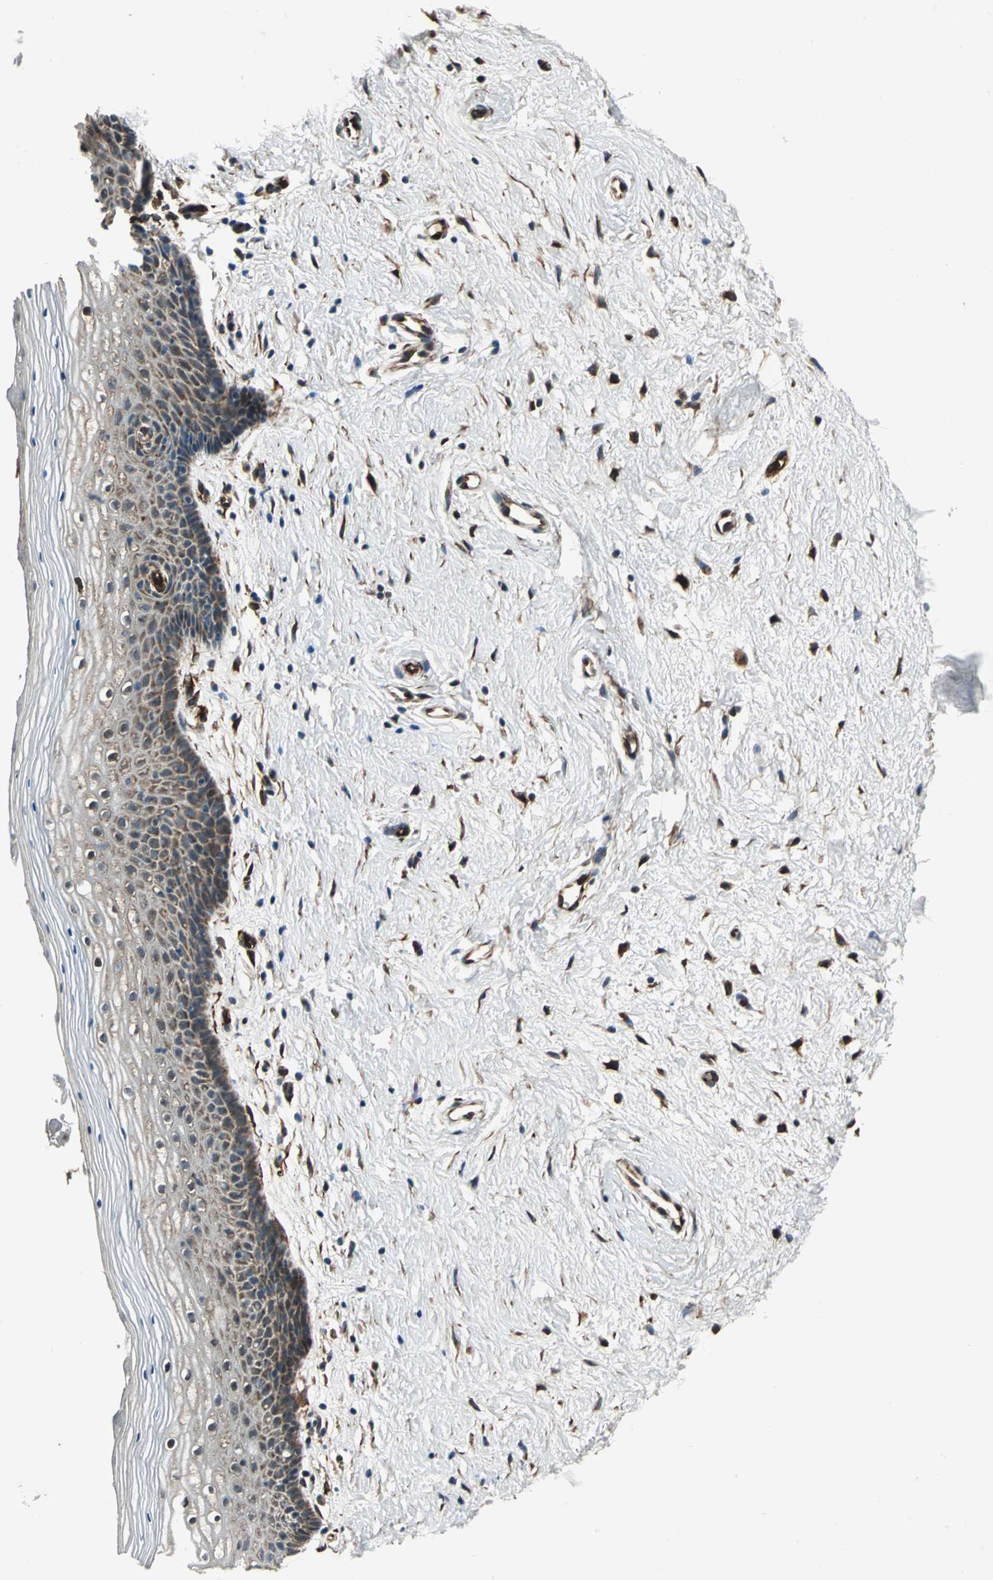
{"staining": {"intensity": "strong", "quantity": "25%-75%", "location": "cytoplasmic/membranous,nuclear"}, "tissue": "vagina", "cell_type": "Squamous epithelial cells", "image_type": "normal", "snomed": [{"axis": "morphology", "description": "Normal tissue, NOS"}, {"axis": "topography", "description": "Vagina"}], "caption": "Vagina stained for a protein demonstrates strong cytoplasmic/membranous,nuclear positivity in squamous epithelial cells. Immunohistochemistry stains the protein in brown and the nuclei are stained blue.", "gene": "EXD2", "patient": {"sex": "female", "age": 46}}